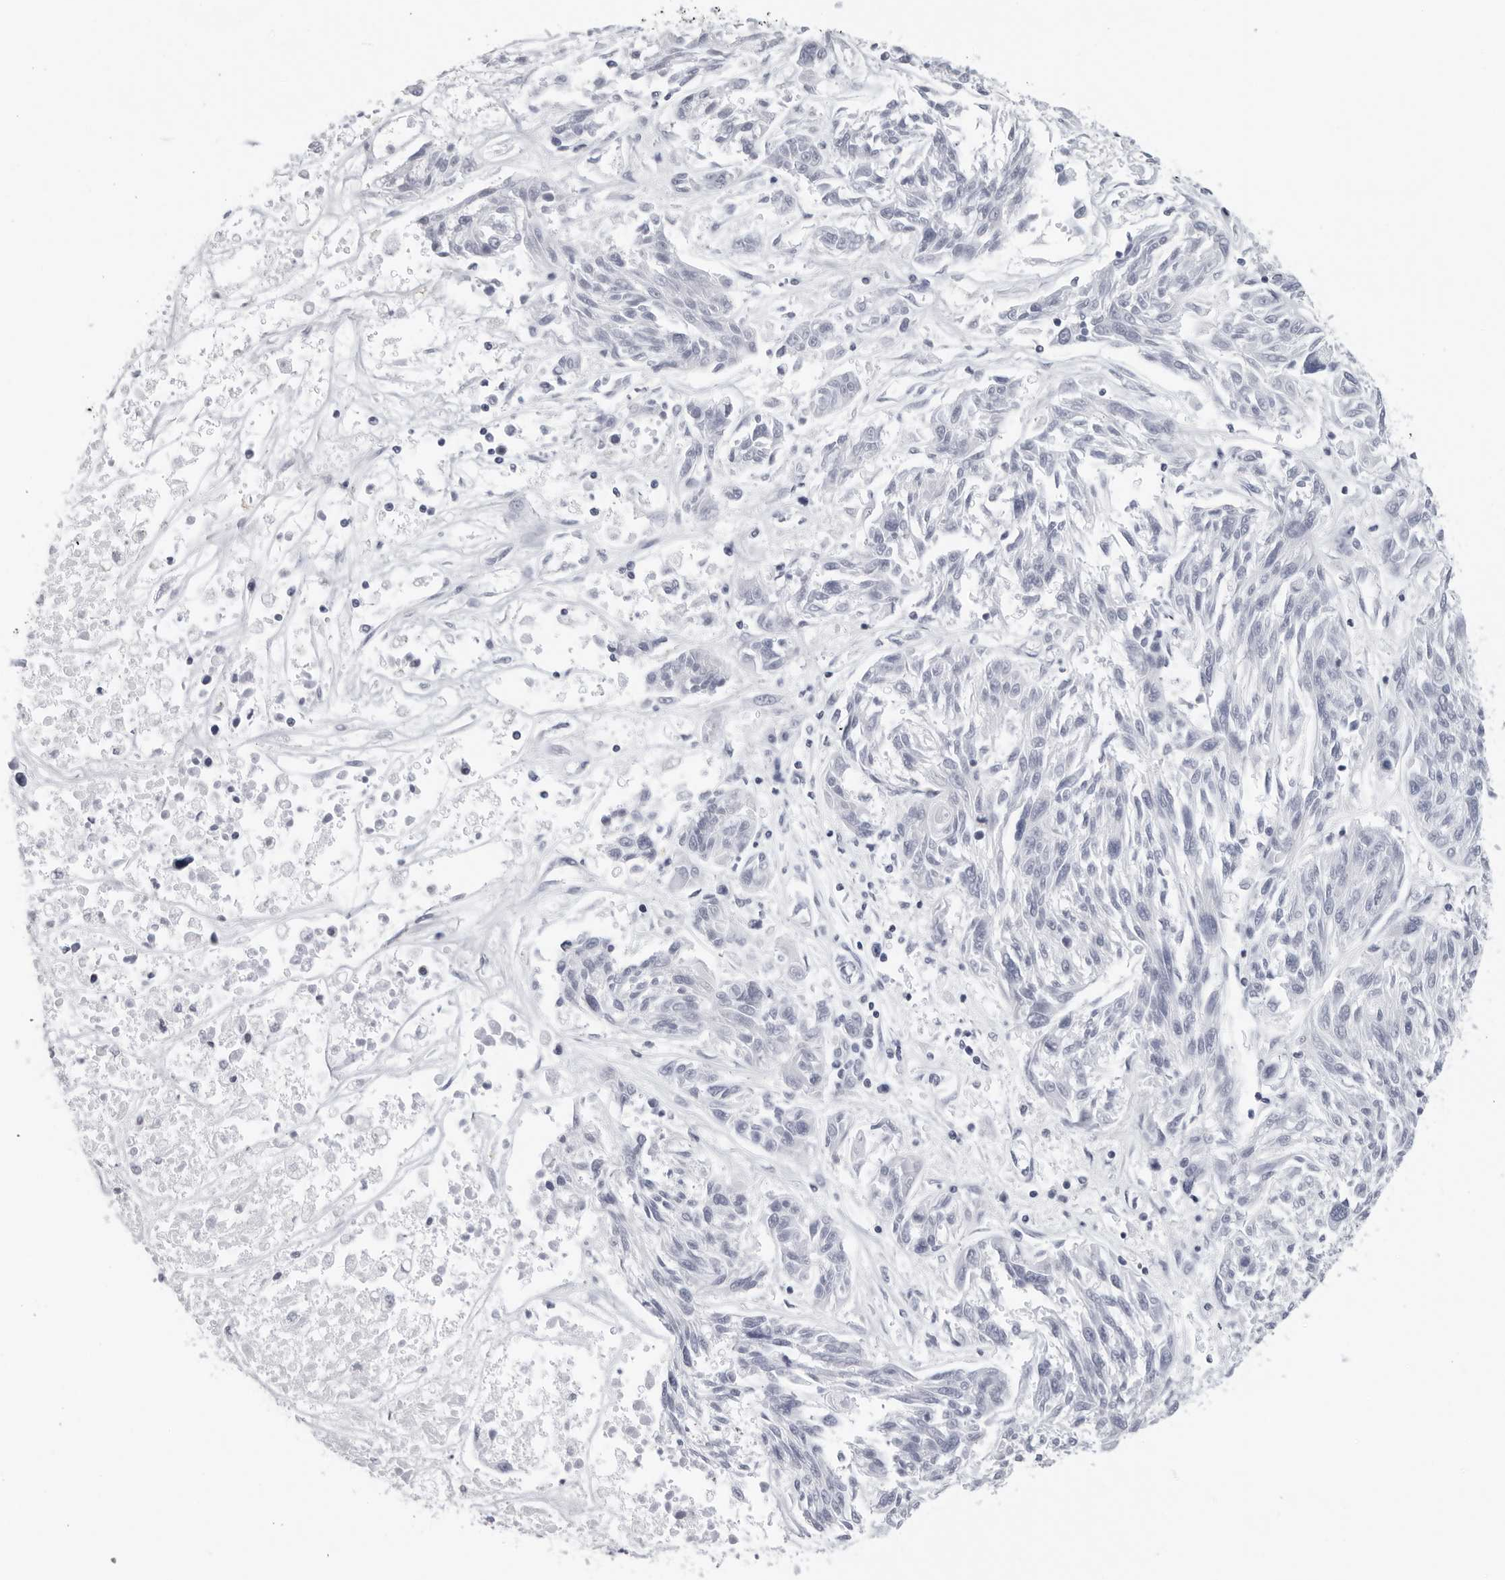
{"staining": {"intensity": "negative", "quantity": "none", "location": "none"}, "tissue": "melanoma", "cell_type": "Tumor cells", "image_type": "cancer", "snomed": [{"axis": "morphology", "description": "Malignant melanoma, NOS"}, {"axis": "topography", "description": "Skin"}], "caption": "Immunohistochemical staining of human melanoma reveals no significant positivity in tumor cells. Brightfield microscopy of immunohistochemistry stained with DAB (3,3'-diaminobenzidine) (brown) and hematoxylin (blue), captured at high magnification.", "gene": "FLG2", "patient": {"sex": "male", "age": 53}}